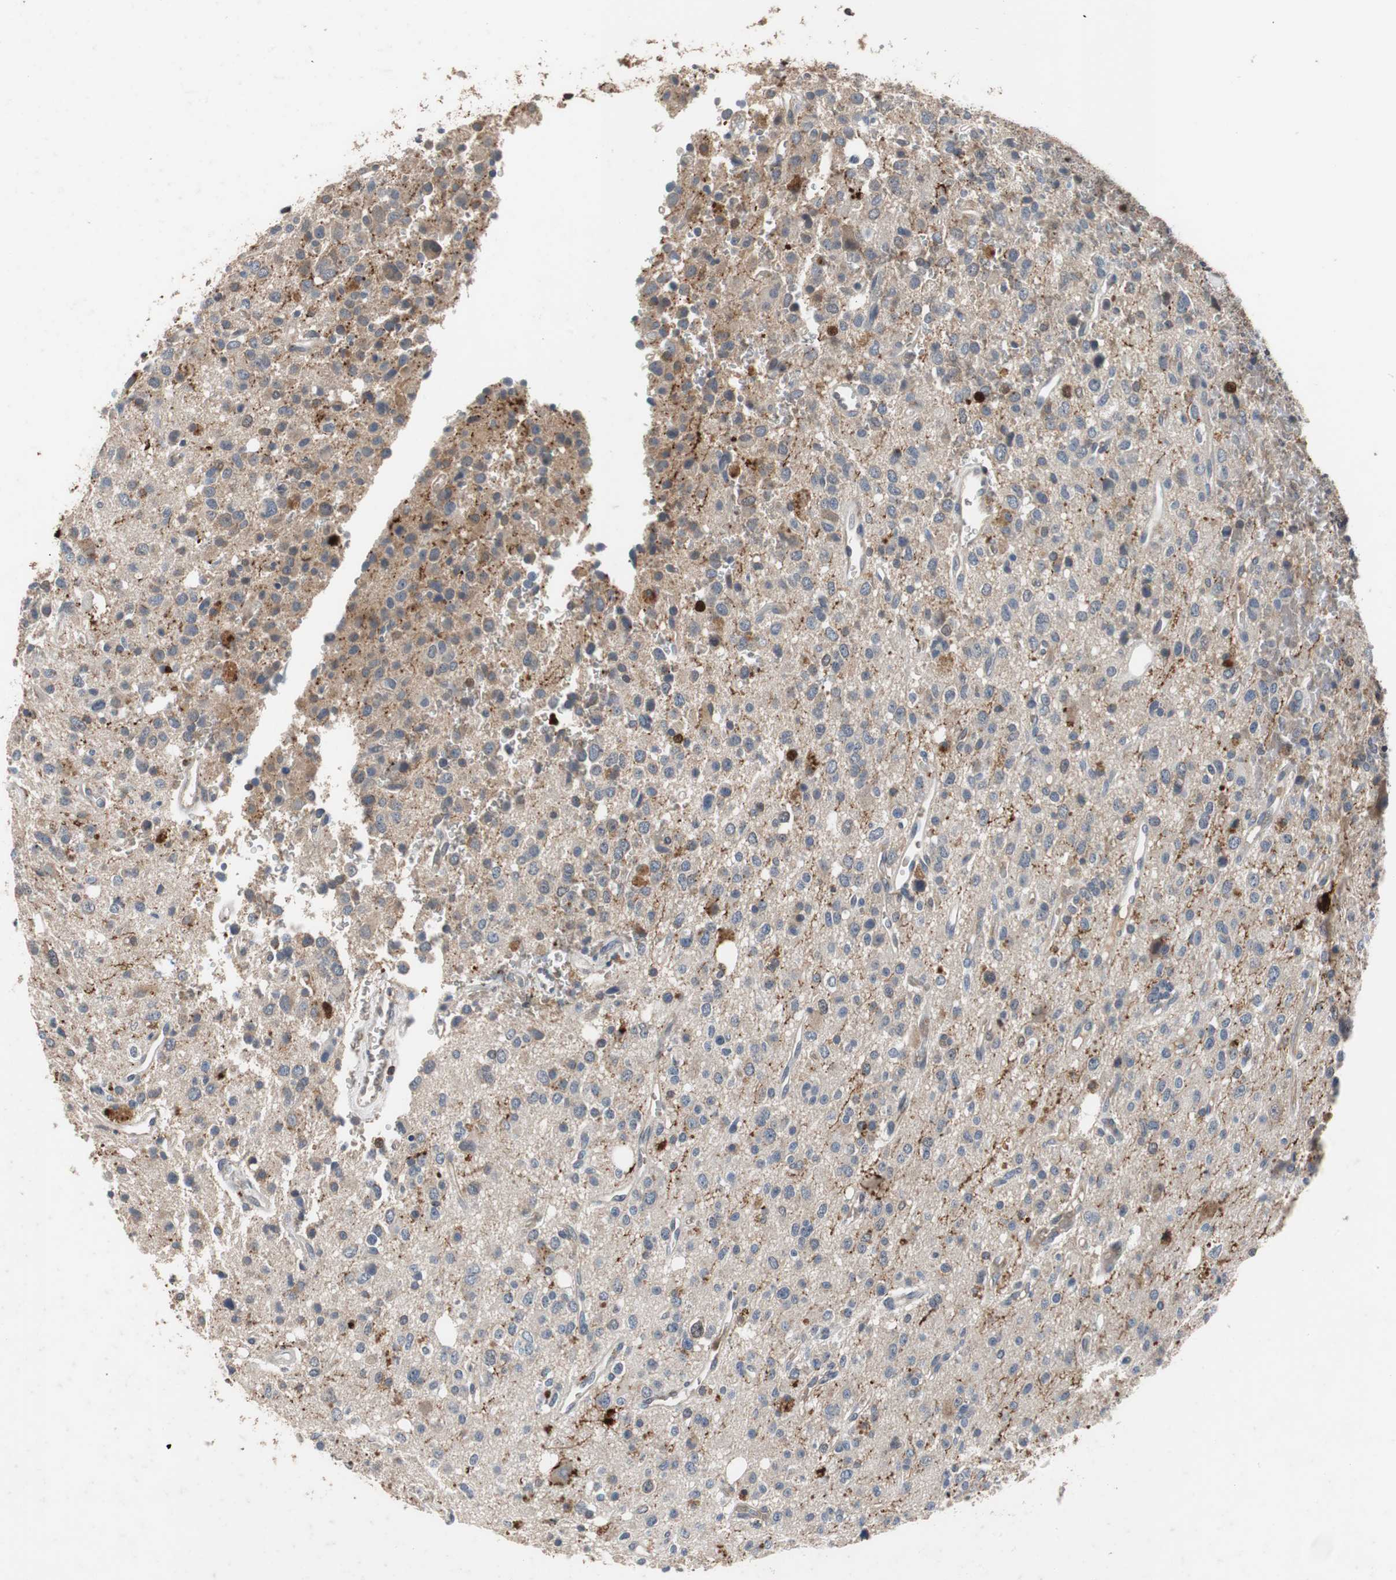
{"staining": {"intensity": "moderate", "quantity": "<25%", "location": "cytoplasmic/membranous"}, "tissue": "glioma", "cell_type": "Tumor cells", "image_type": "cancer", "snomed": [{"axis": "morphology", "description": "Glioma, malignant, High grade"}, {"axis": "topography", "description": "Brain"}], "caption": "Immunohistochemistry (IHC) photomicrograph of human malignant glioma (high-grade) stained for a protein (brown), which reveals low levels of moderate cytoplasmic/membranous expression in about <25% of tumor cells.", "gene": "CALB2", "patient": {"sex": "male", "age": 47}}